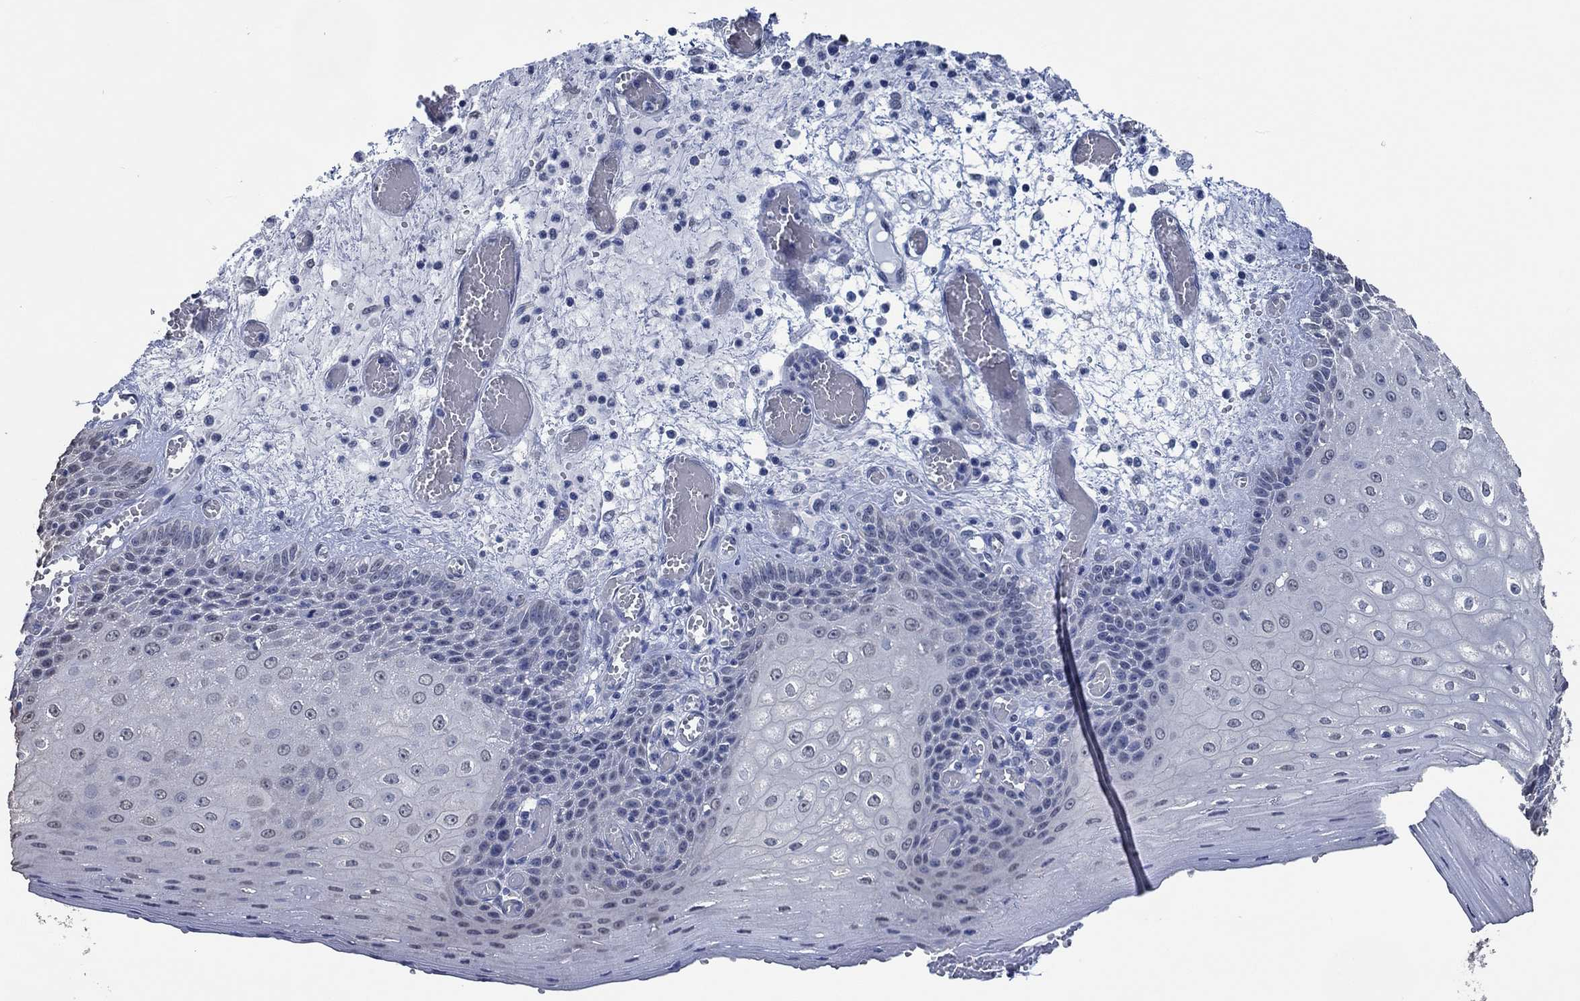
{"staining": {"intensity": "negative", "quantity": "none", "location": "none"}, "tissue": "esophagus", "cell_type": "Squamous epithelial cells", "image_type": "normal", "snomed": [{"axis": "morphology", "description": "Normal tissue, NOS"}, {"axis": "topography", "description": "Esophagus"}], "caption": "Human esophagus stained for a protein using immunohistochemistry displays no staining in squamous epithelial cells.", "gene": "OBSCN", "patient": {"sex": "male", "age": 58}}